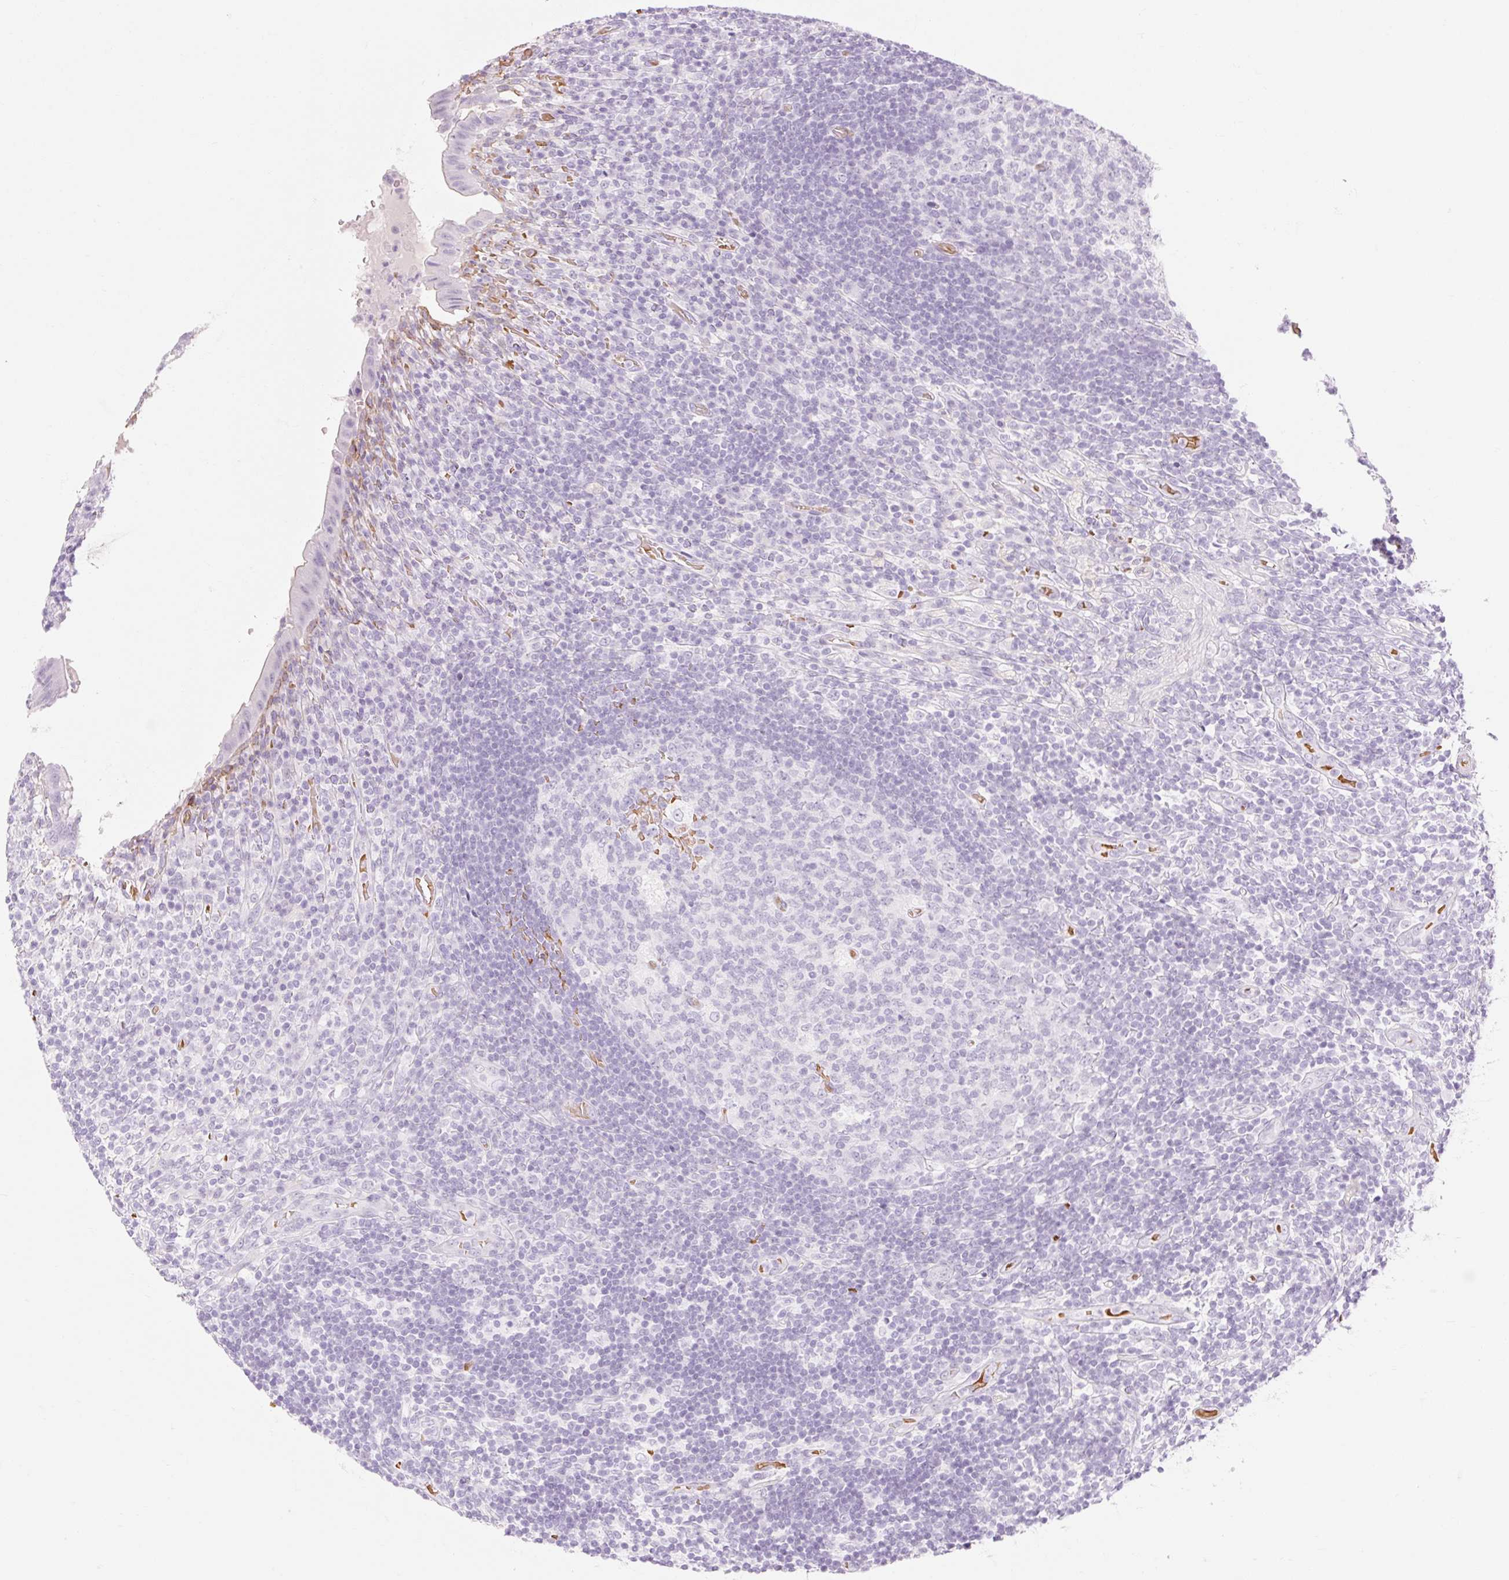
{"staining": {"intensity": "negative", "quantity": "none", "location": "none"}, "tissue": "appendix", "cell_type": "Glandular cells", "image_type": "normal", "snomed": [{"axis": "morphology", "description": "Normal tissue, NOS"}, {"axis": "topography", "description": "Appendix"}], "caption": "A micrograph of human appendix is negative for staining in glandular cells.", "gene": "TAF1L", "patient": {"sex": "female", "age": 43}}